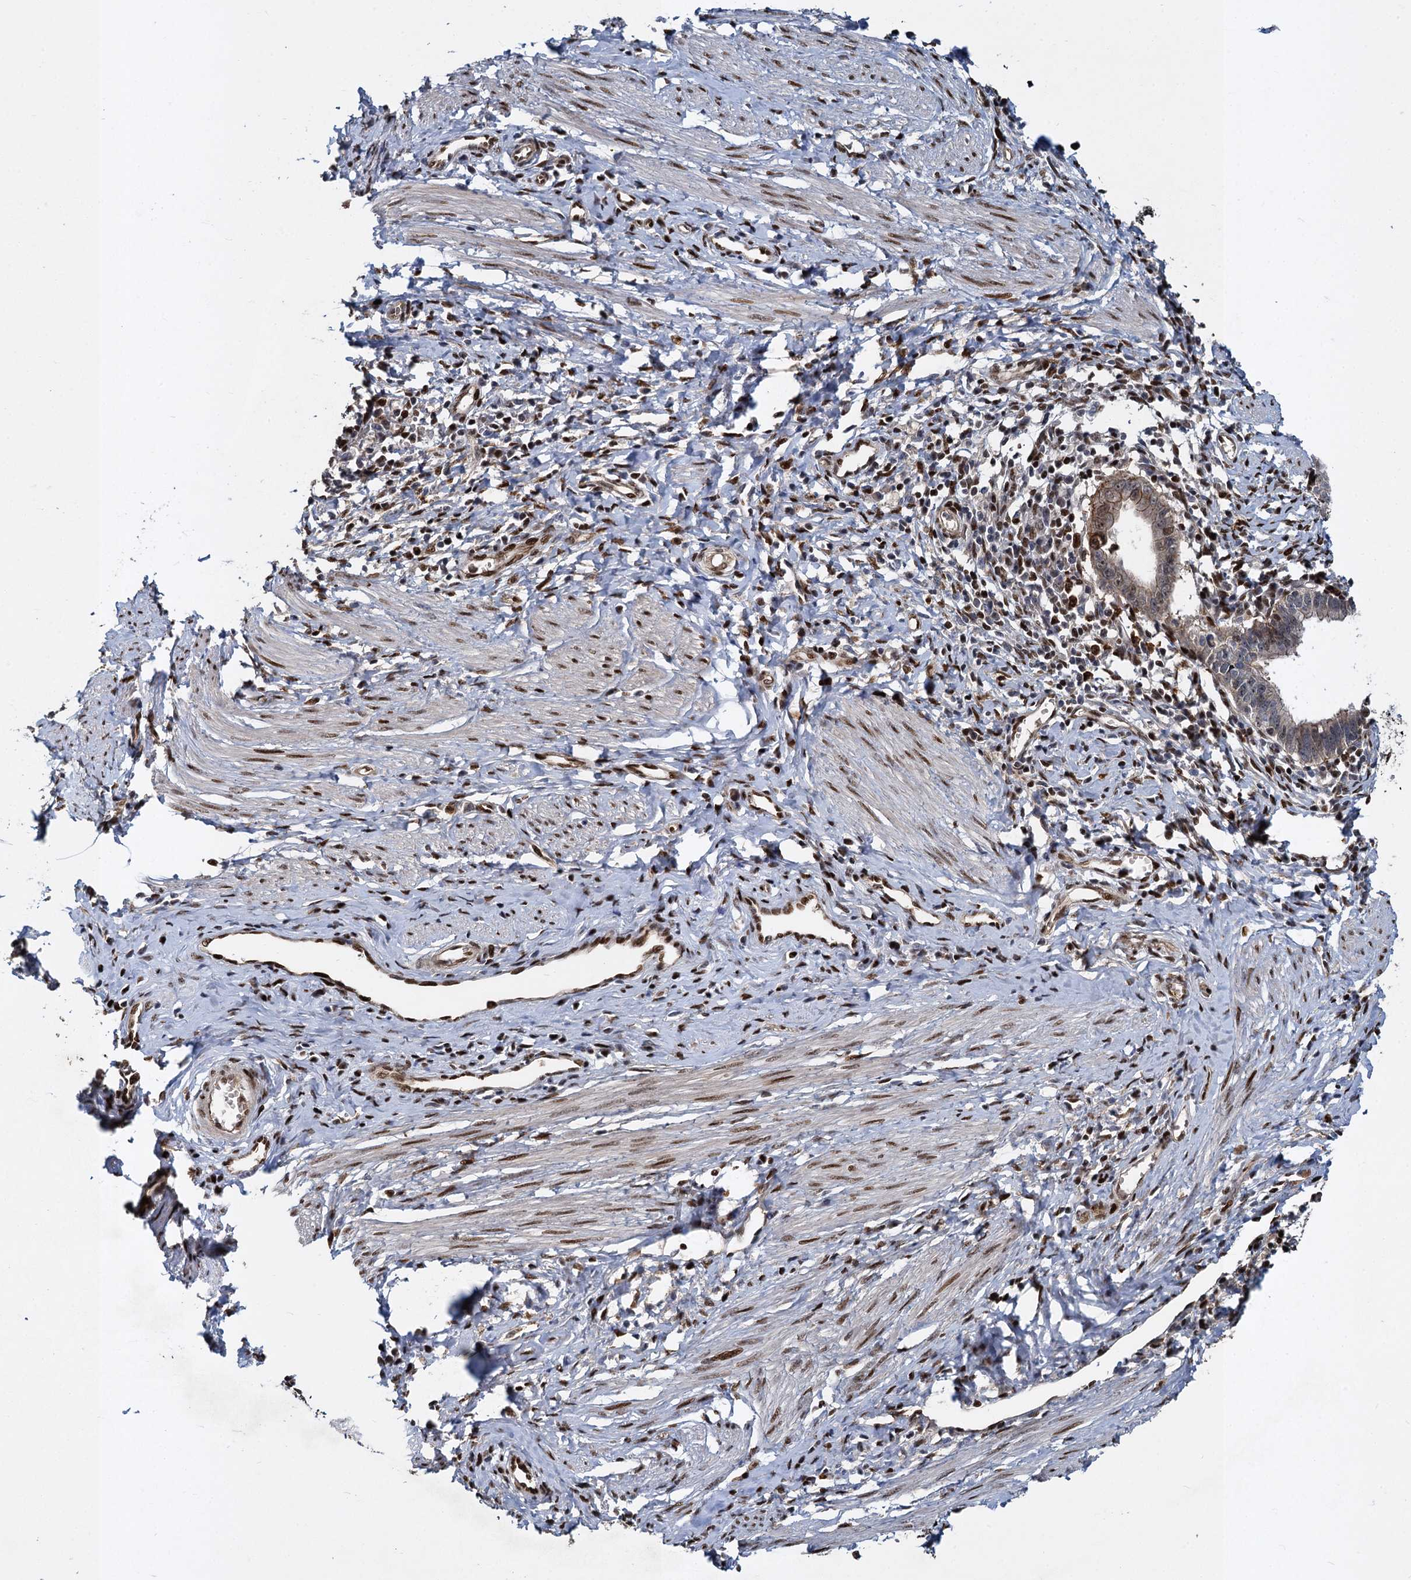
{"staining": {"intensity": "weak", "quantity": "<25%", "location": "cytoplasmic/membranous,nuclear"}, "tissue": "cervical cancer", "cell_type": "Tumor cells", "image_type": "cancer", "snomed": [{"axis": "morphology", "description": "Adenocarcinoma, NOS"}, {"axis": "topography", "description": "Cervix"}], "caption": "This is an immunohistochemistry (IHC) histopathology image of human cervical cancer. There is no staining in tumor cells.", "gene": "ANKRD49", "patient": {"sex": "female", "age": 36}}